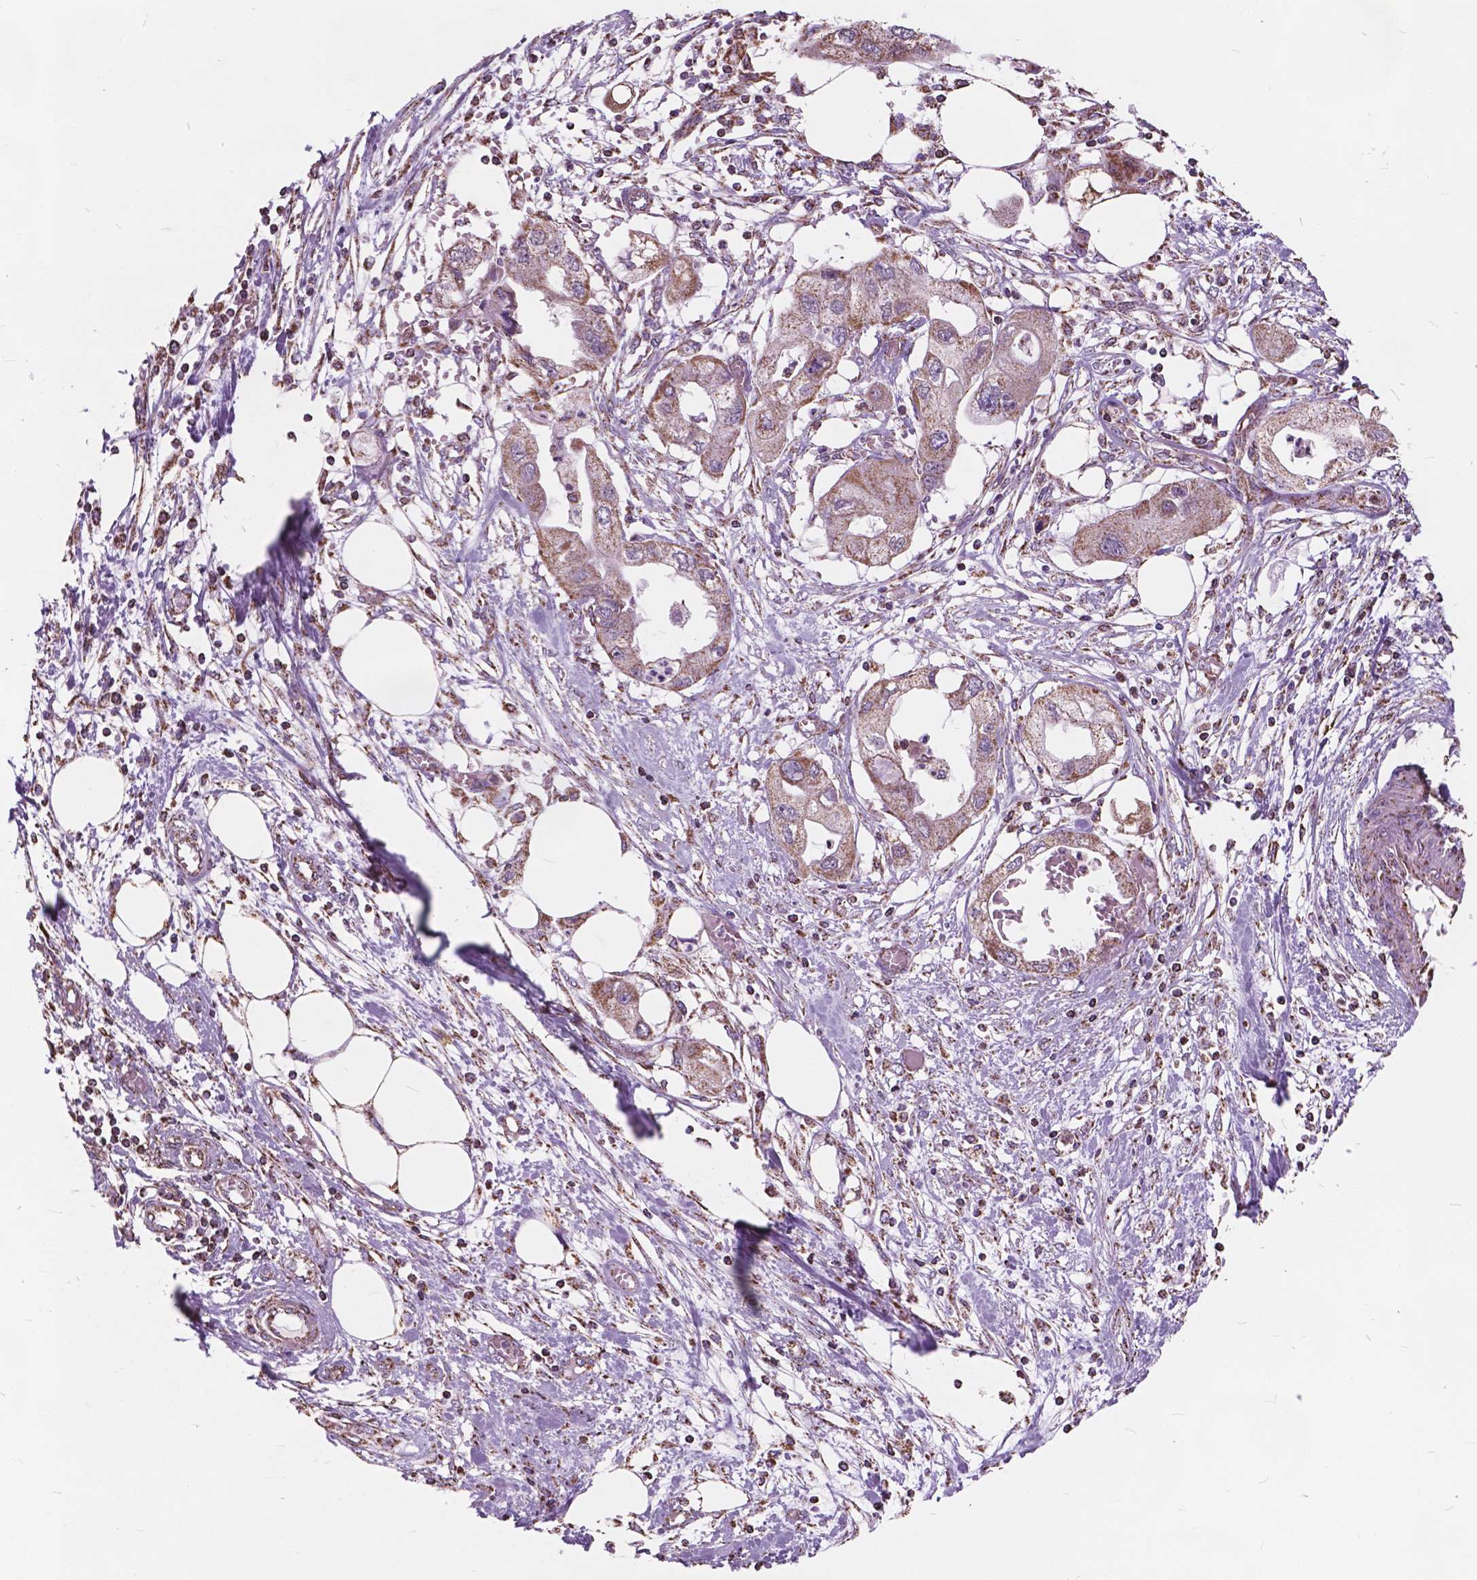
{"staining": {"intensity": "moderate", "quantity": ">75%", "location": "cytoplasmic/membranous"}, "tissue": "endometrial cancer", "cell_type": "Tumor cells", "image_type": "cancer", "snomed": [{"axis": "morphology", "description": "Adenocarcinoma, NOS"}, {"axis": "morphology", "description": "Adenocarcinoma, metastatic, NOS"}, {"axis": "topography", "description": "Adipose tissue"}, {"axis": "topography", "description": "Endometrium"}], "caption": "An IHC image of tumor tissue is shown. Protein staining in brown labels moderate cytoplasmic/membranous positivity in endometrial cancer (adenocarcinoma) within tumor cells.", "gene": "SCOC", "patient": {"sex": "female", "age": 67}}